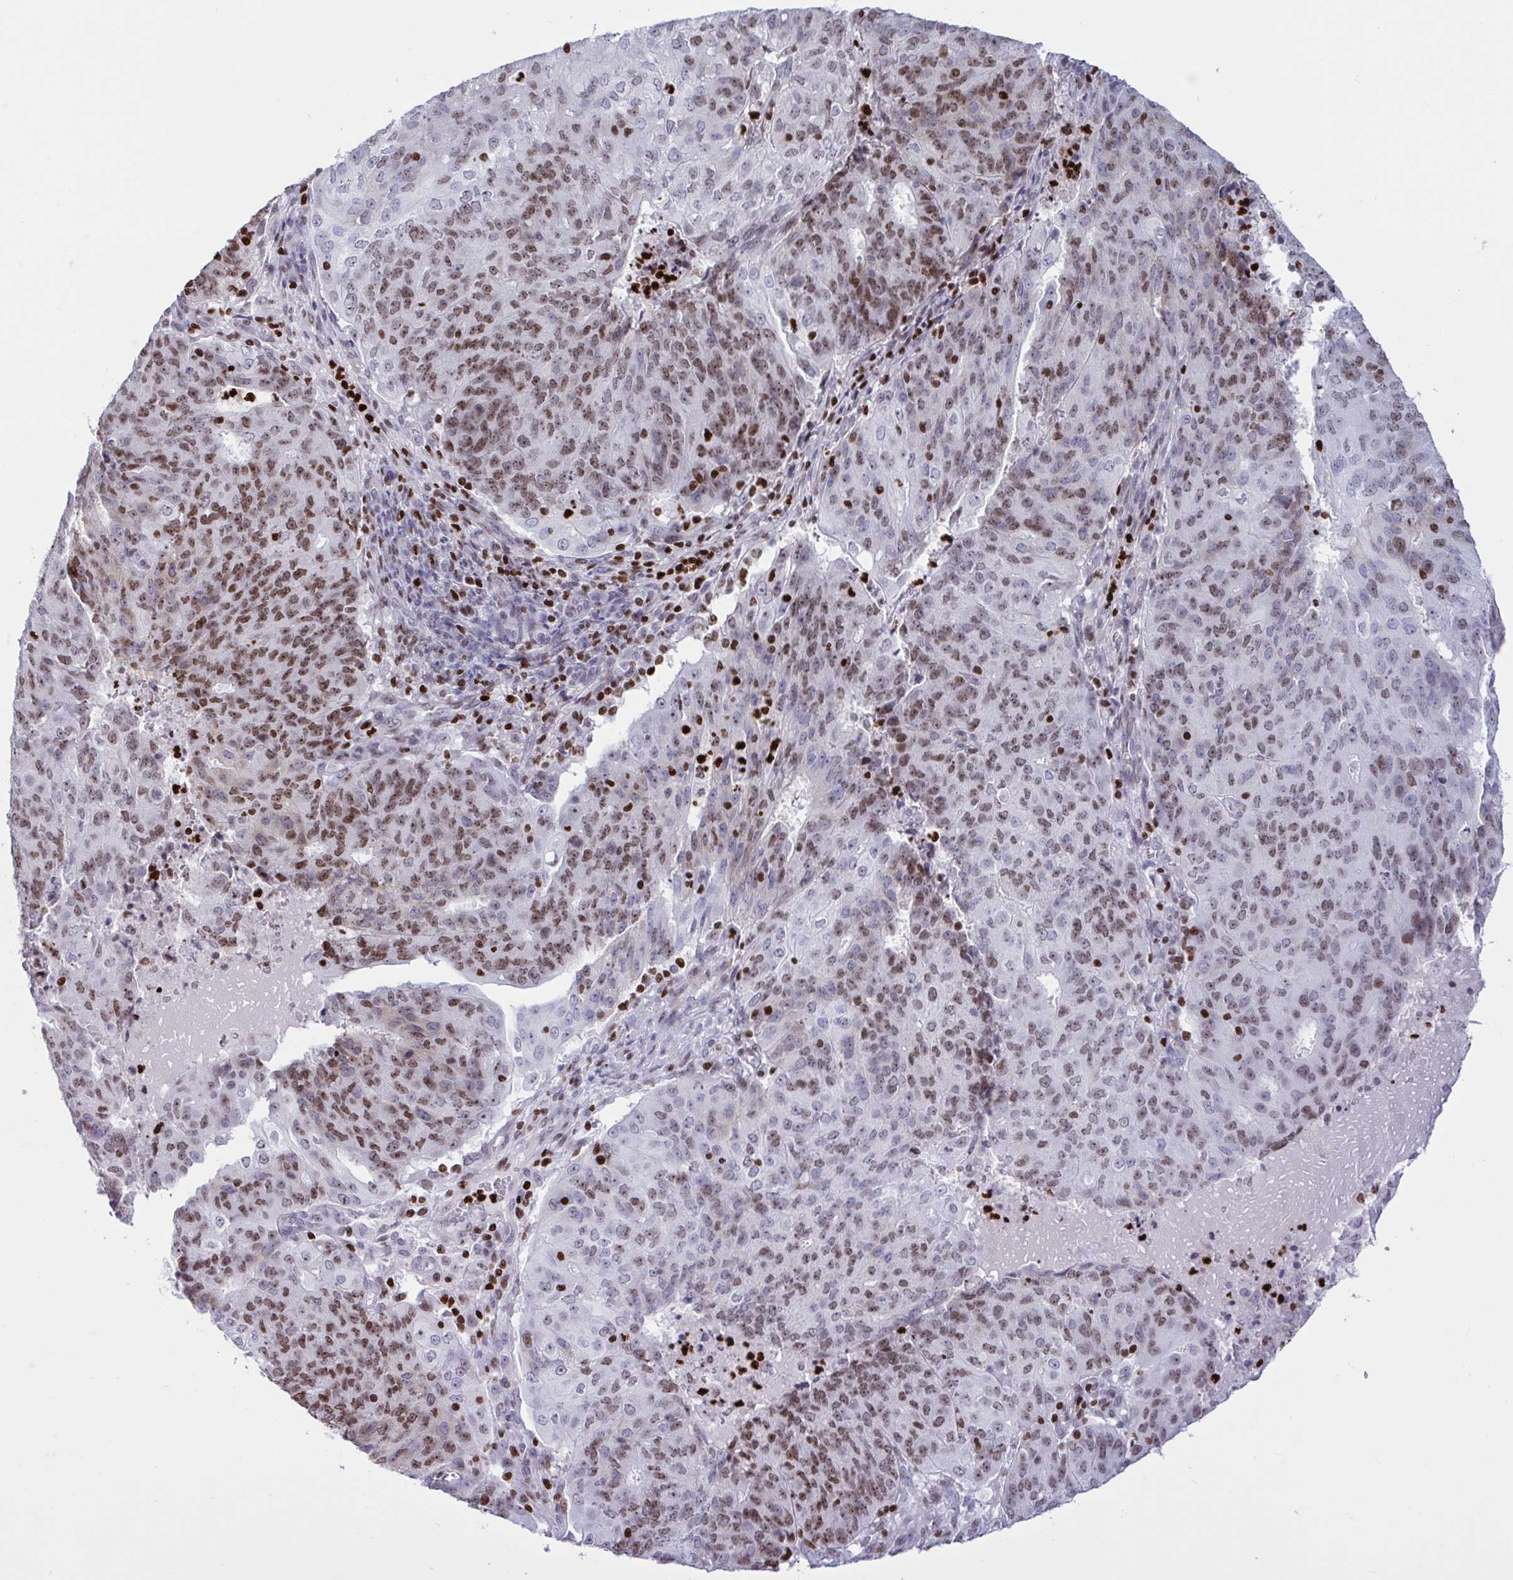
{"staining": {"intensity": "moderate", "quantity": "25%-75%", "location": "nuclear"}, "tissue": "endometrial cancer", "cell_type": "Tumor cells", "image_type": "cancer", "snomed": [{"axis": "morphology", "description": "Adenocarcinoma, NOS"}, {"axis": "topography", "description": "Endometrium"}], "caption": "This image demonstrates IHC staining of human adenocarcinoma (endometrial), with medium moderate nuclear positivity in about 25%-75% of tumor cells.", "gene": "HMGB2", "patient": {"sex": "female", "age": 82}}